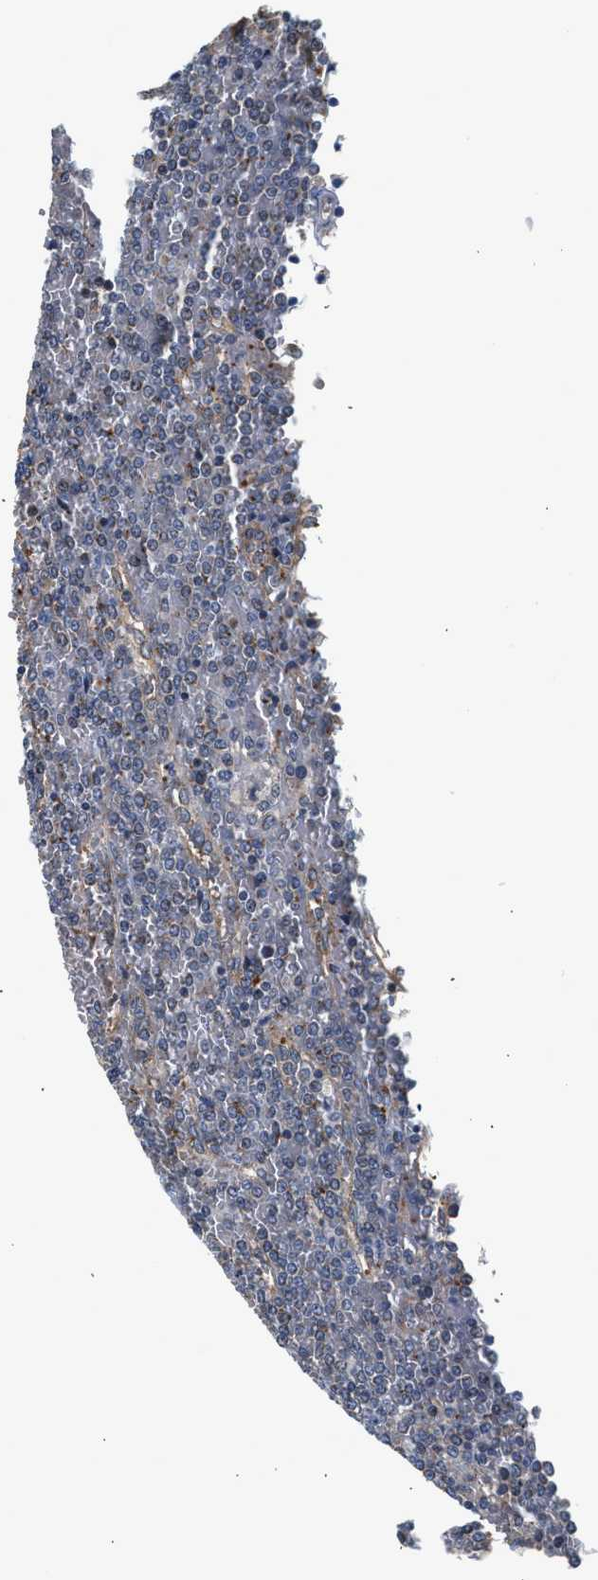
{"staining": {"intensity": "negative", "quantity": "none", "location": "none"}, "tissue": "lymphoma", "cell_type": "Tumor cells", "image_type": "cancer", "snomed": [{"axis": "morphology", "description": "Malignant lymphoma, non-Hodgkin's type, Low grade"}, {"axis": "topography", "description": "Spleen"}], "caption": "A high-resolution micrograph shows IHC staining of low-grade malignant lymphoma, non-Hodgkin's type, which demonstrates no significant expression in tumor cells.", "gene": "PIM1", "patient": {"sex": "female", "age": 19}}